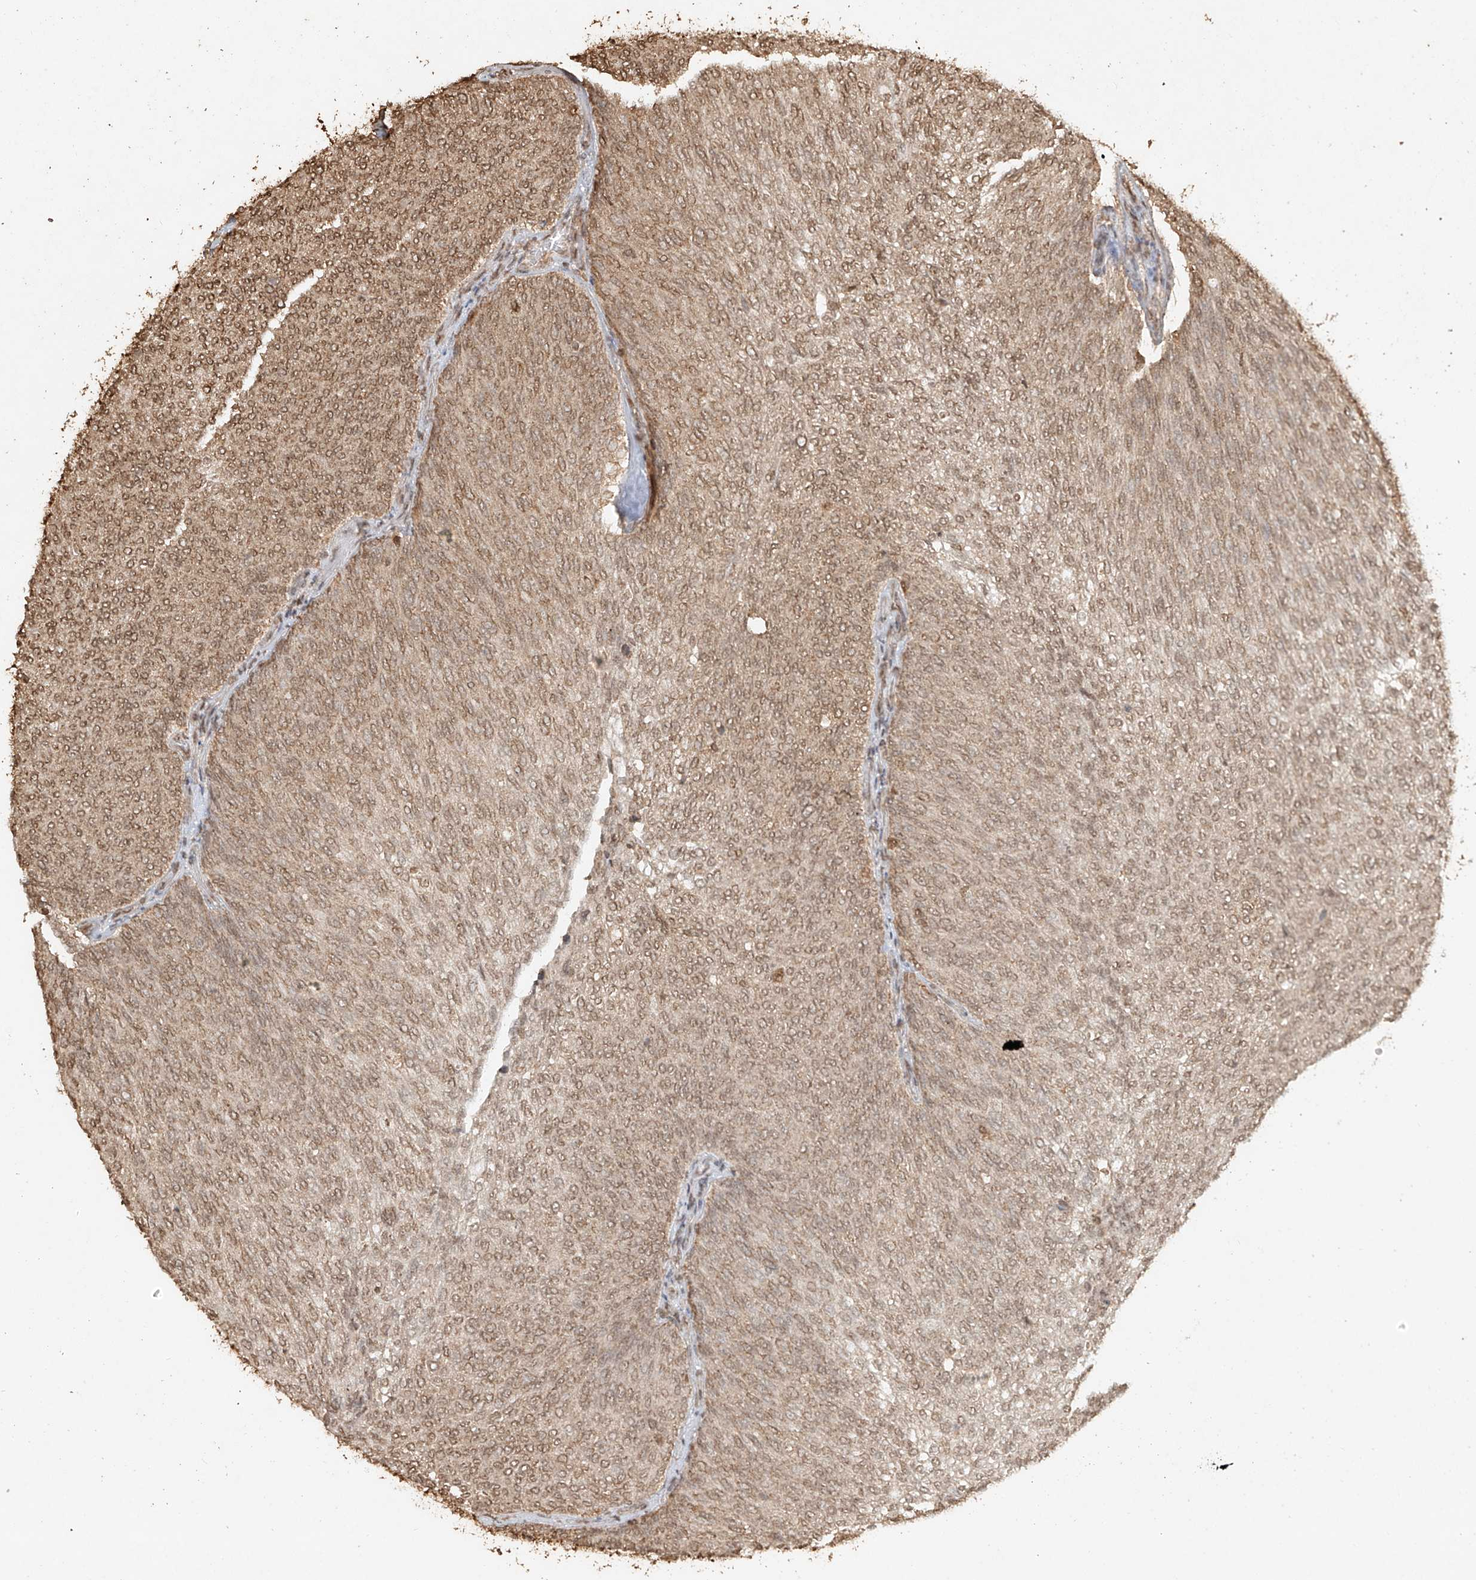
{"staining": {"intensity": "moderate", "quantity": ">75%", "location": "nuclear"}, "tissue": "urothelial cancer", "cell_type": "Tumor cells", "image_type": "cancer", "snomed": [{"axis": "morphology", "description": "Urothelial carcinoma, Low grade"}, {"axis": "topography", "description": "Urinary bladder"}], "caption": "Tumor cells display medium levels of moderate nuclear expression in approximately >75% of cells in urothelial cancer.", "gene": "TIGAR", "patient": {"sex": "female", "age": 79}}